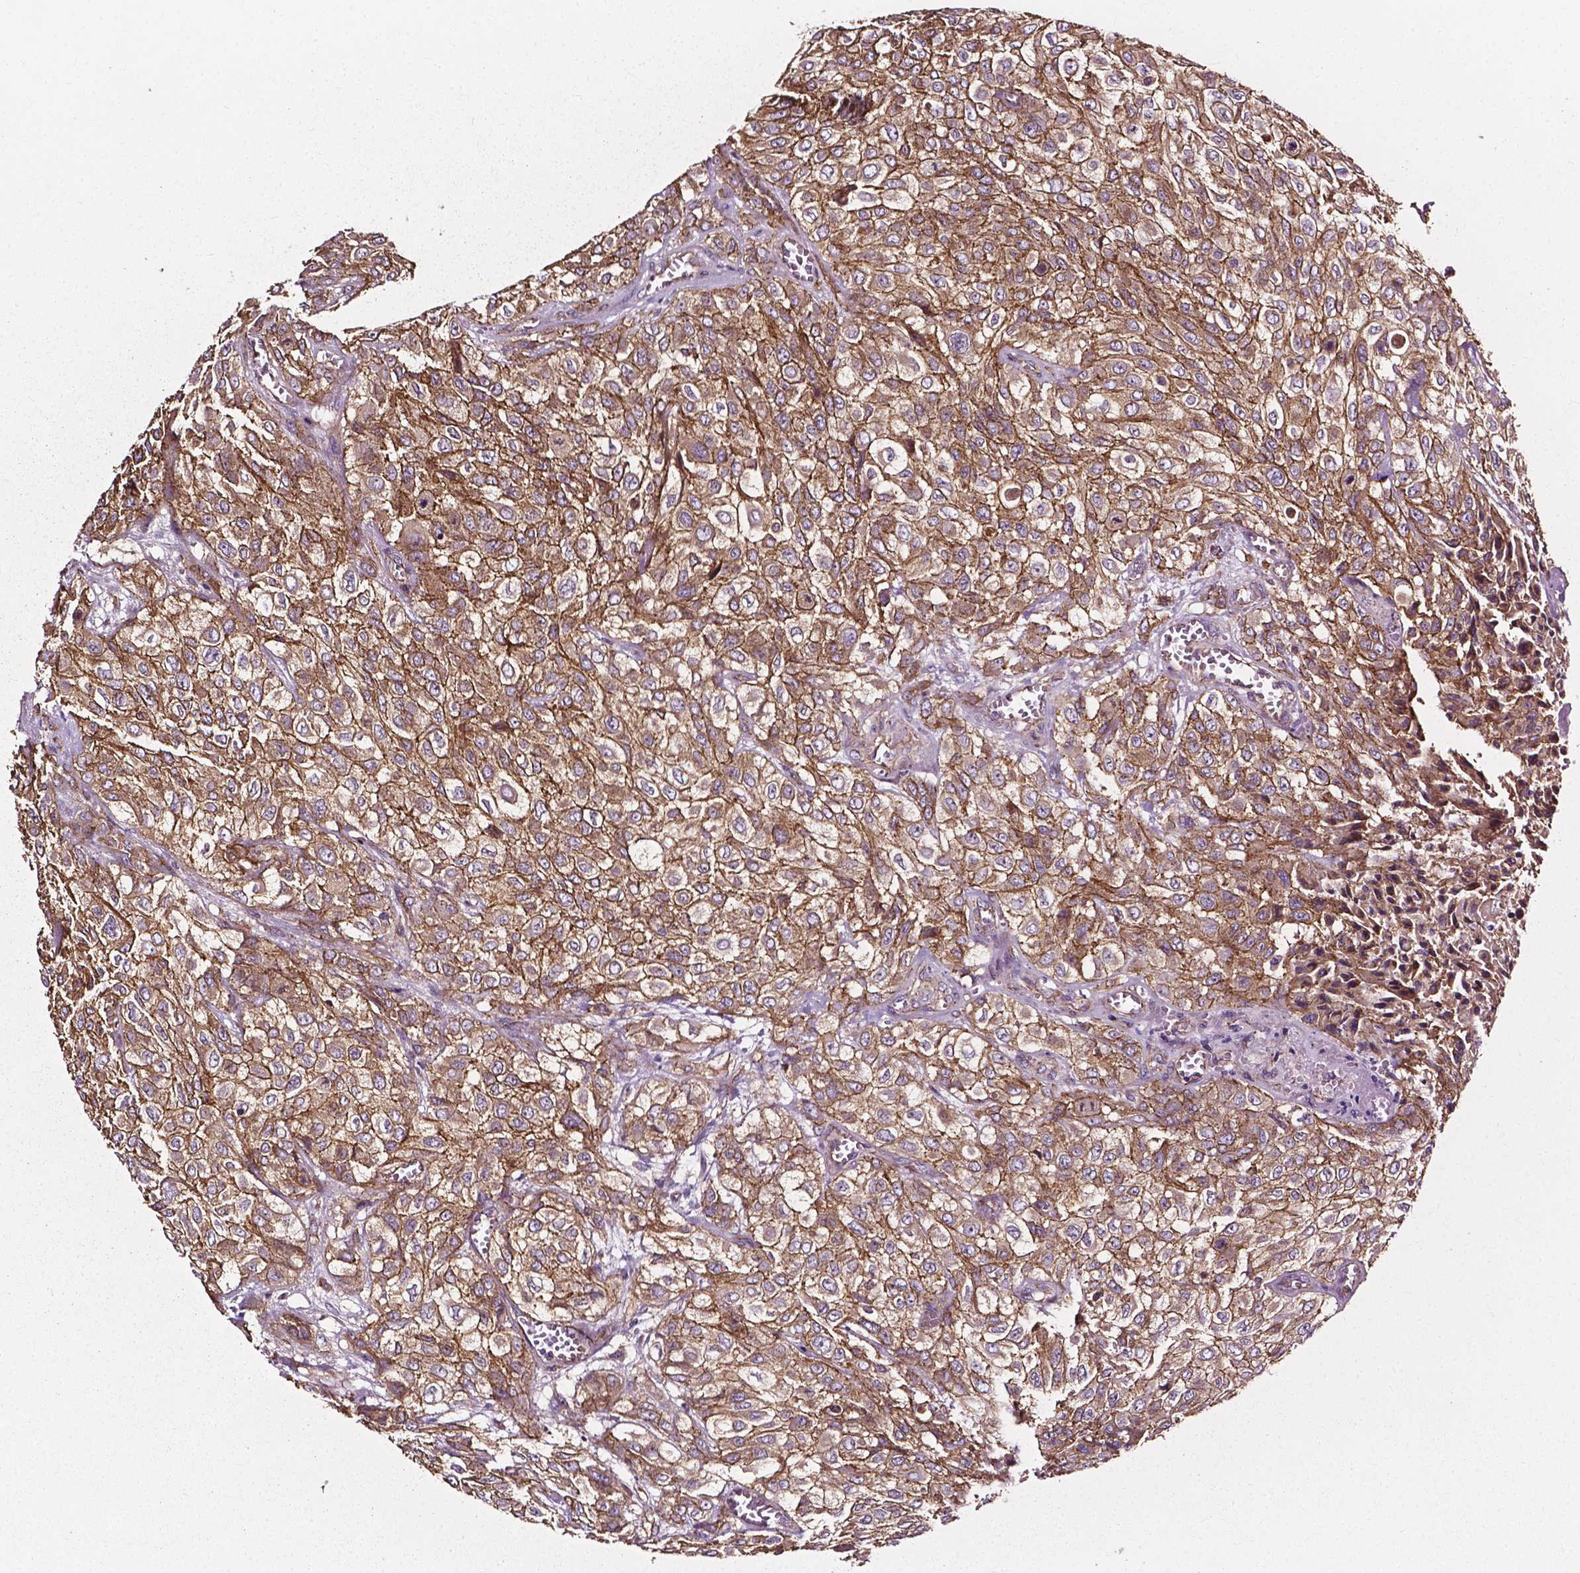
{"staining": {"intensity": "moderate", "quantity": ">75%", "location": "cytoplasmic/membranous"}, "tissue": "urothelial cancer", "cell_type": "Tumor cells", "image_type": "cancer", "snomed": [{"axis": "morphology", "description": "Urothelial carcinoma, High grade"}, {"axis": "topography", "description": "Urinary bladder"}], "caption": "Human high-grade urothelial carcinoma stained with a protein marker displays moderate staining in tumor cells.", "gene": "ATG16L1", "patient": {"sex": "male", "age": 57}}